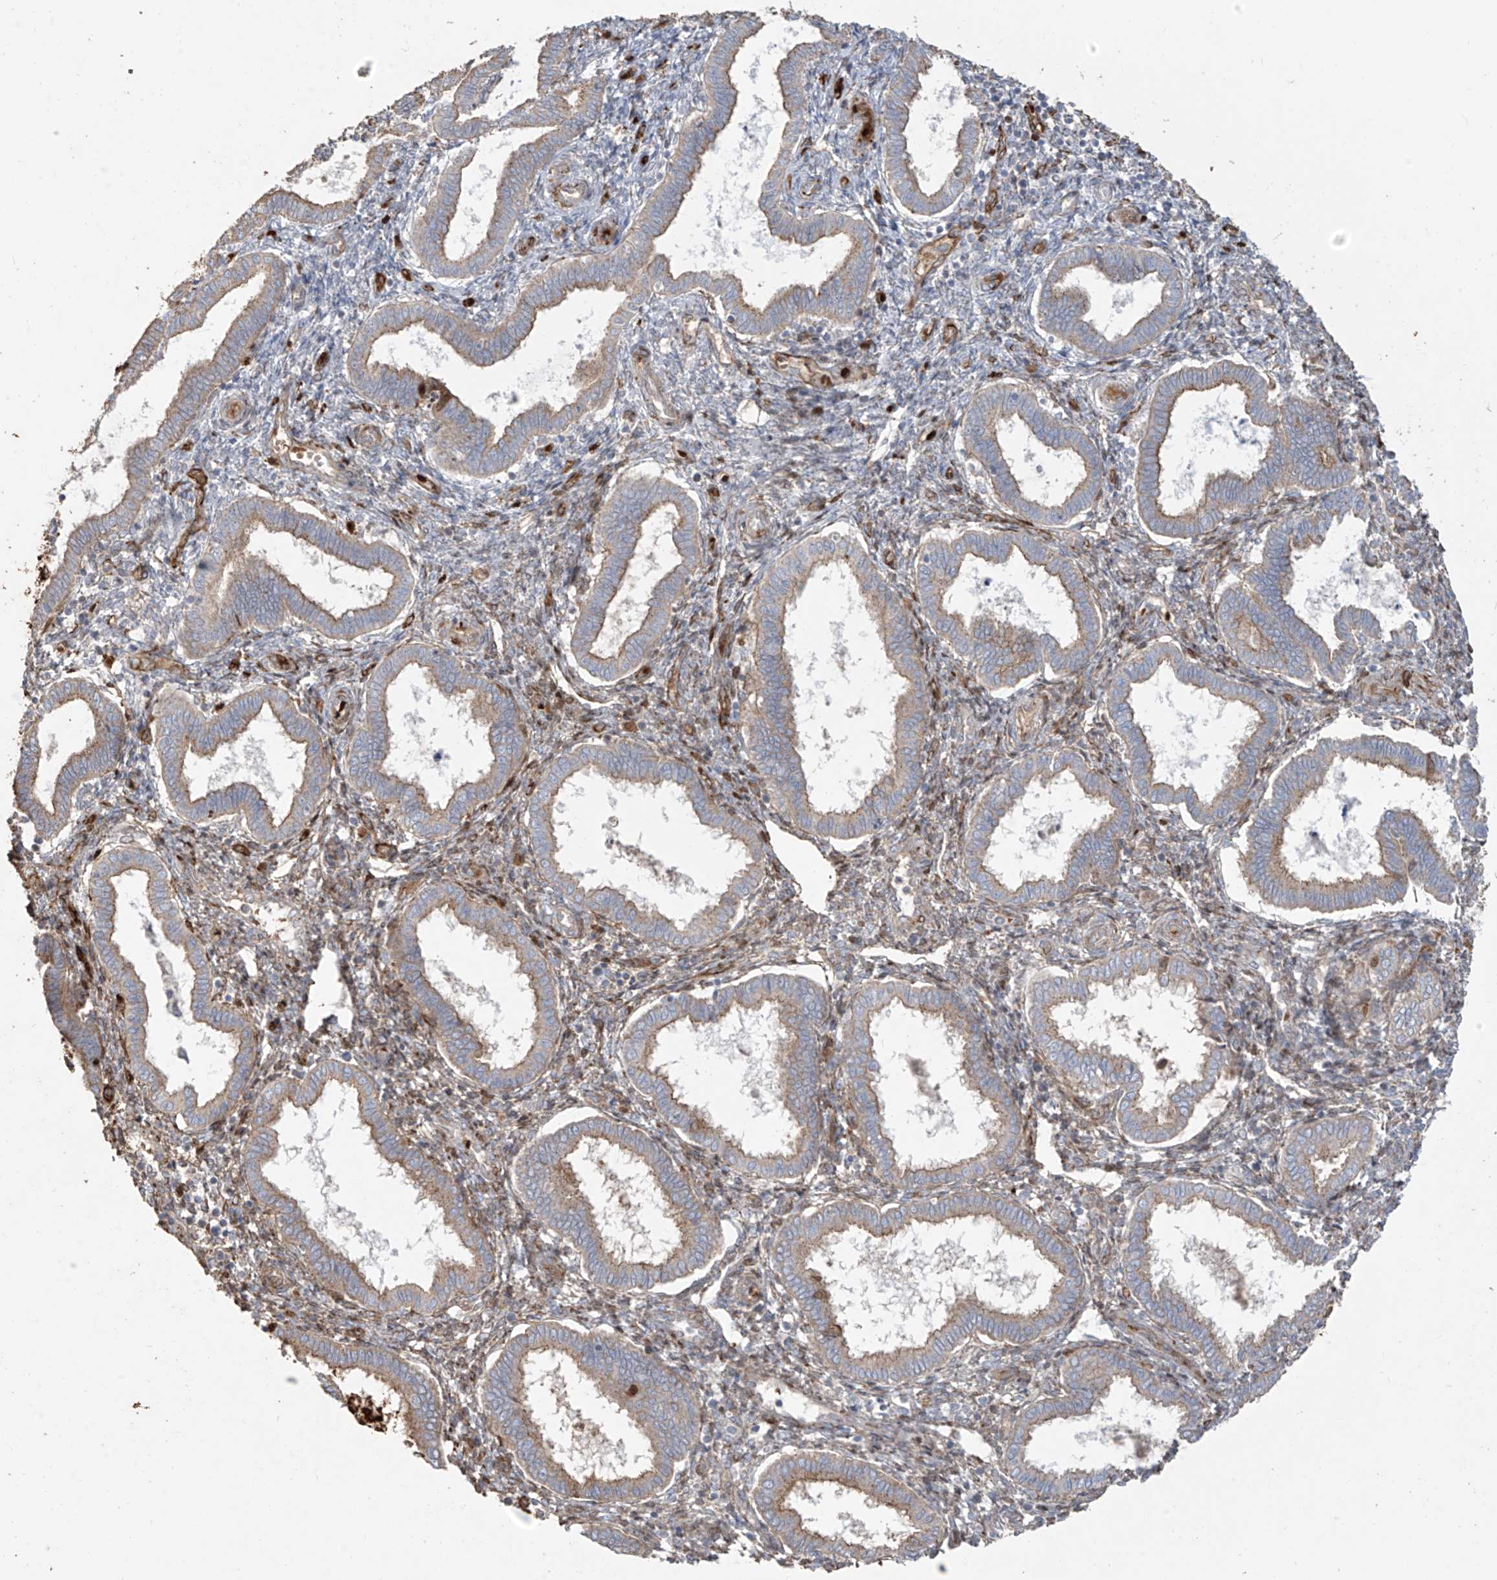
{"staining": {"intensity": "moderate", "quantity": "25%-75%", "location": "cytoplasmic/membranous"}, "tissue": "endometrium", "cell_type": "Cells in endometrial stroma", "image_type": "normal", "snomed": [{"axis": "morphology", "description": "Normal tissue, NOS"}, {"axis": "topography", "description": "Endometrium"}], "caption": "Protein expression analysis of normal endometrium shows moderate cytoplasmic/membranous staining in approximately 25%-75% of cells in endometrial stroma.", "gene": "ABTB1", "patient": {"sex": "female", "age": 24}}